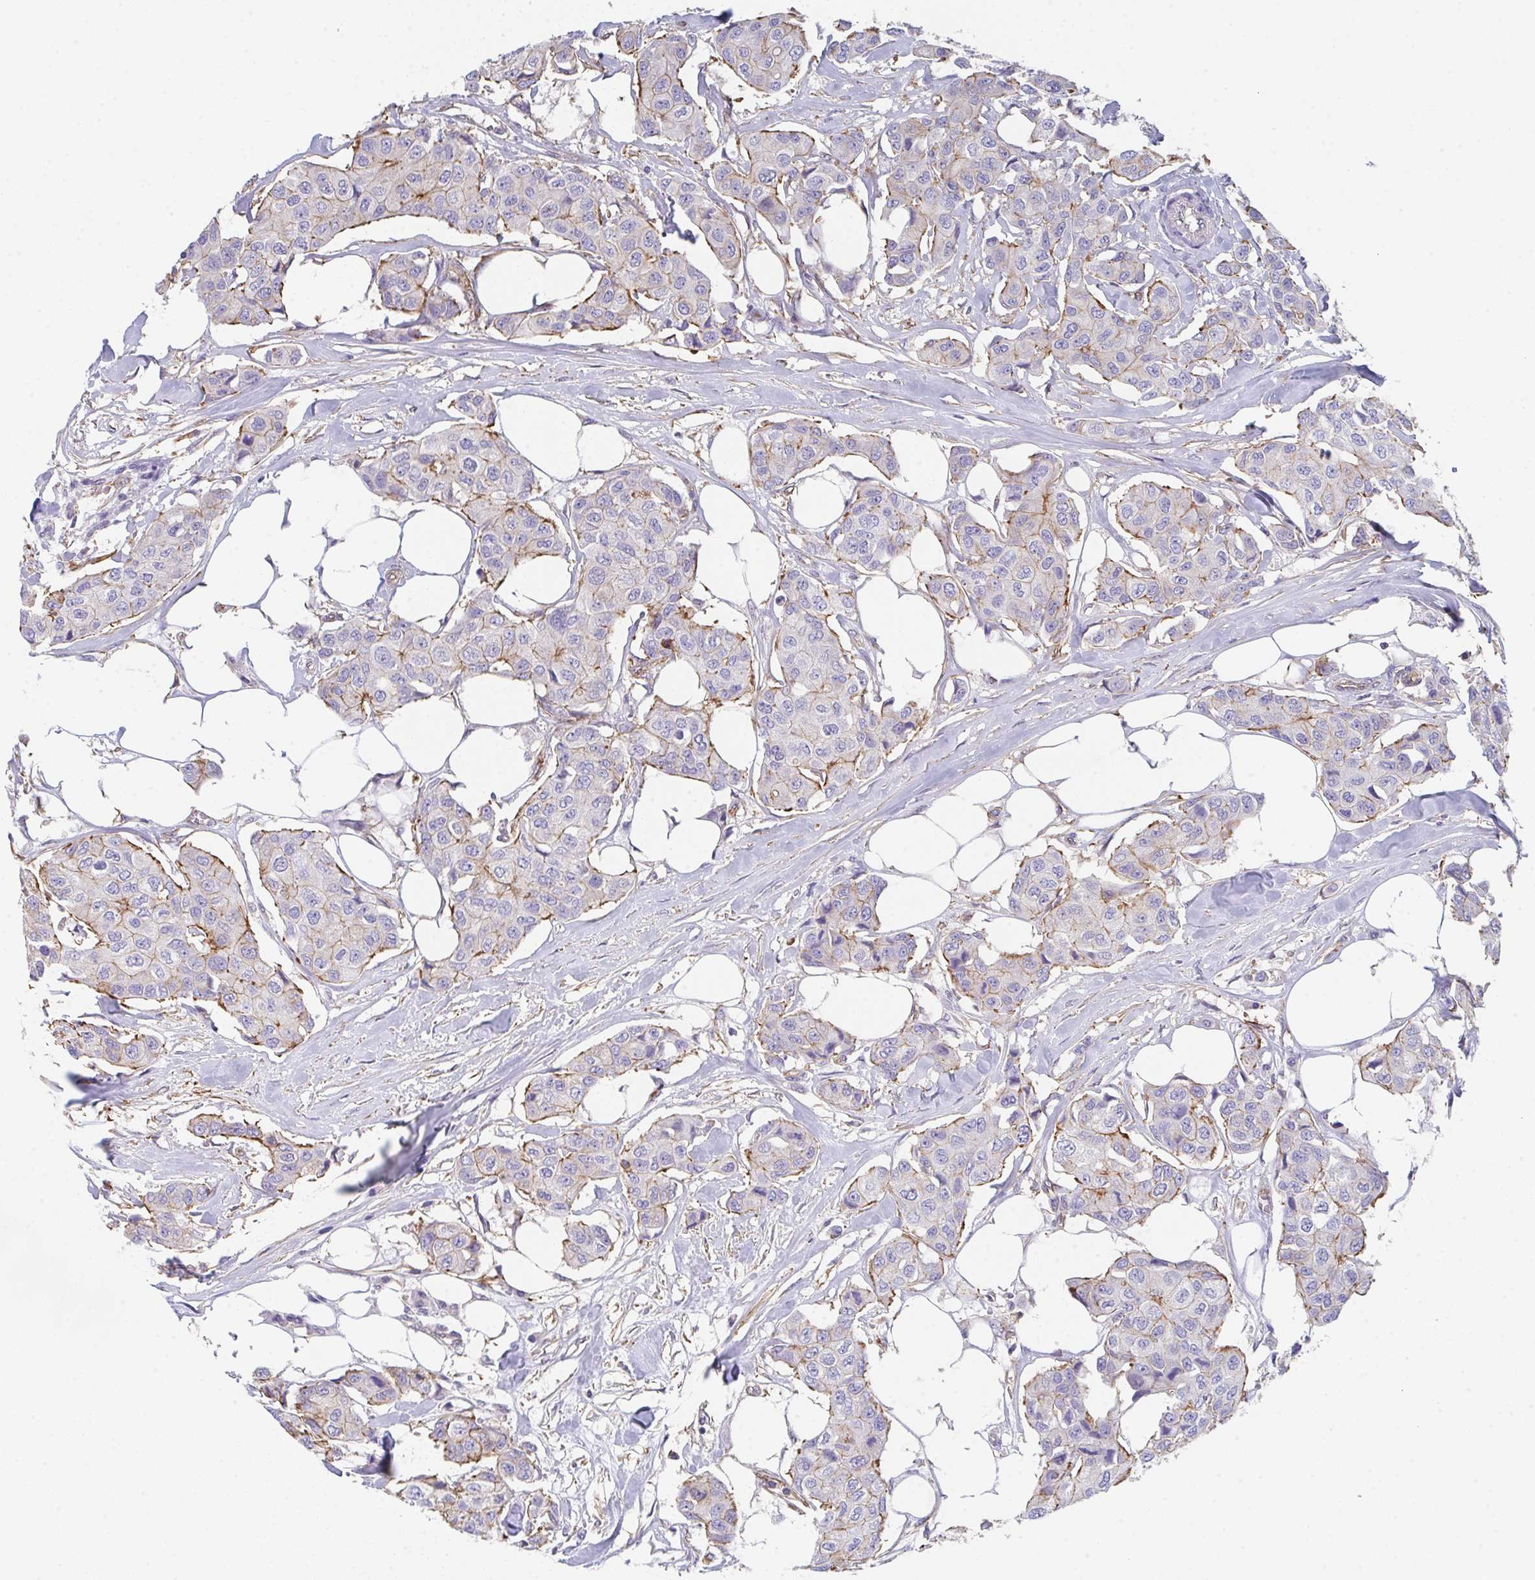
{"staining": {"intensity": "moderate", "quantity": "<25%", "location": "cytoplasmic/membranous"}, "tissue": "breast cancer", "cell_type": "Tumor cells", "image_type": "cancer", "snomed": [{"axis": "morphology", "description": "Duct carcinoma"}, {"axis": "topography", "description": "Breast"}, {"axis": "topography", "description": "Lymph node"}], "caption": "Immunohistochemistry staining of breast cancer (infiltrating ductal carcinoma), which displays low levels of moderate cytoplasmic/membranous staining in approximately <25% of tumor cells indicating moderate cytoplasmic/membranous protein positivity. The staining was performed using DAB (brown) for protein detection and nuclei were counterstained in hematoxylin (blue).", "gene": "DBN1", "patient": {"sex": "female", "age": 80}}